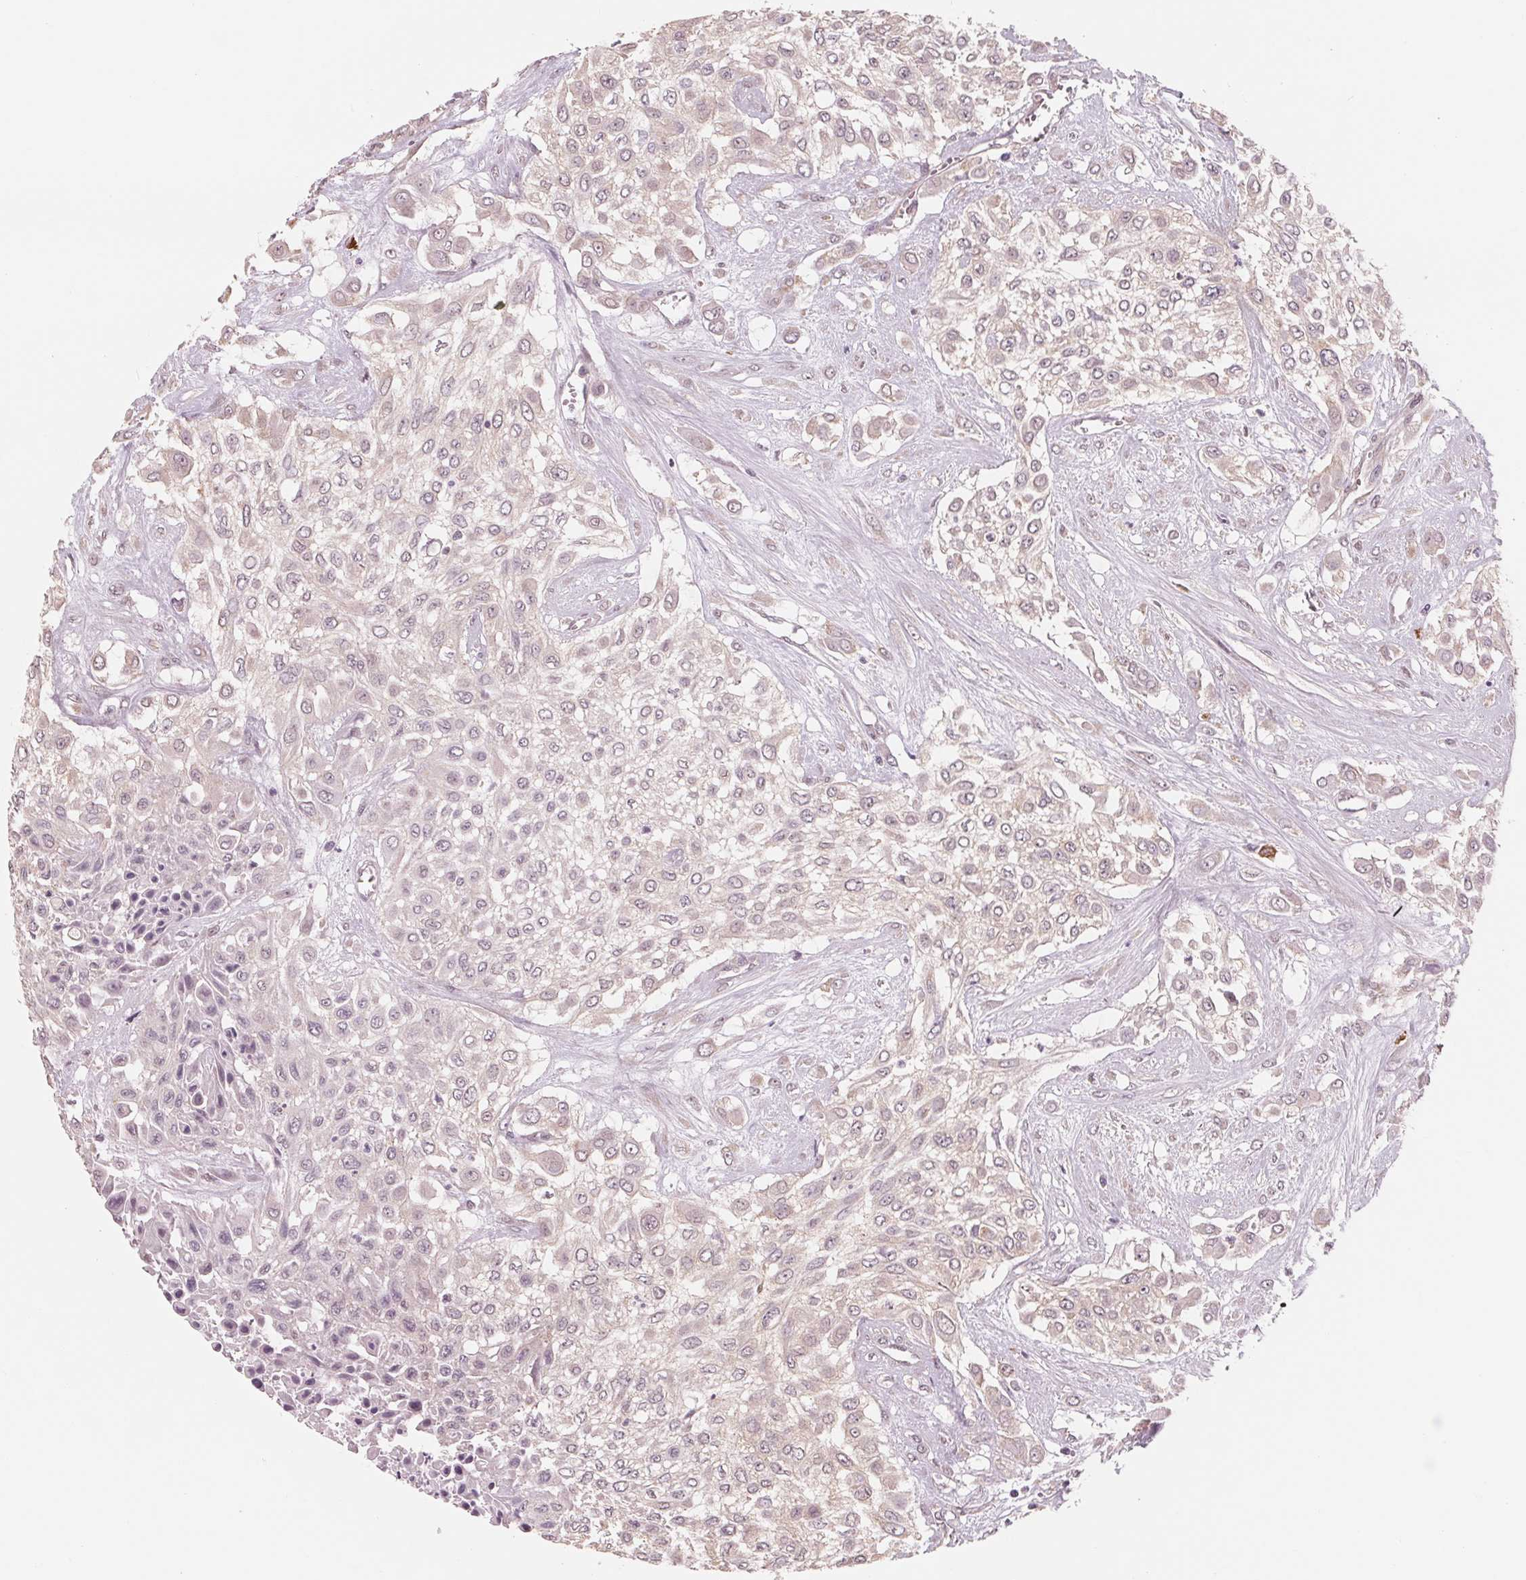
{"staining": {"intensity": "weak", "quantity": "25%-75%", "location": "cytoplasmic/membranous"}, "tissue": "urothelial cancer", "cell_type": "Tumor cells", "image_type": "cancer", "snomed": [{"axis": "morphology", "description": "Urothelial carcinoma, High grade"}, {"axis": "topography", "description": "Urinary bladder"}], "caption": "Human high-grade urothelial carcinoma stained with a brown dye reveals weak cytoplasmic/membranous positive expression in about 25%-75% of tumor cells.", "gene": "GIGYF2", "patient": {"sex": "male", "age": 57}}